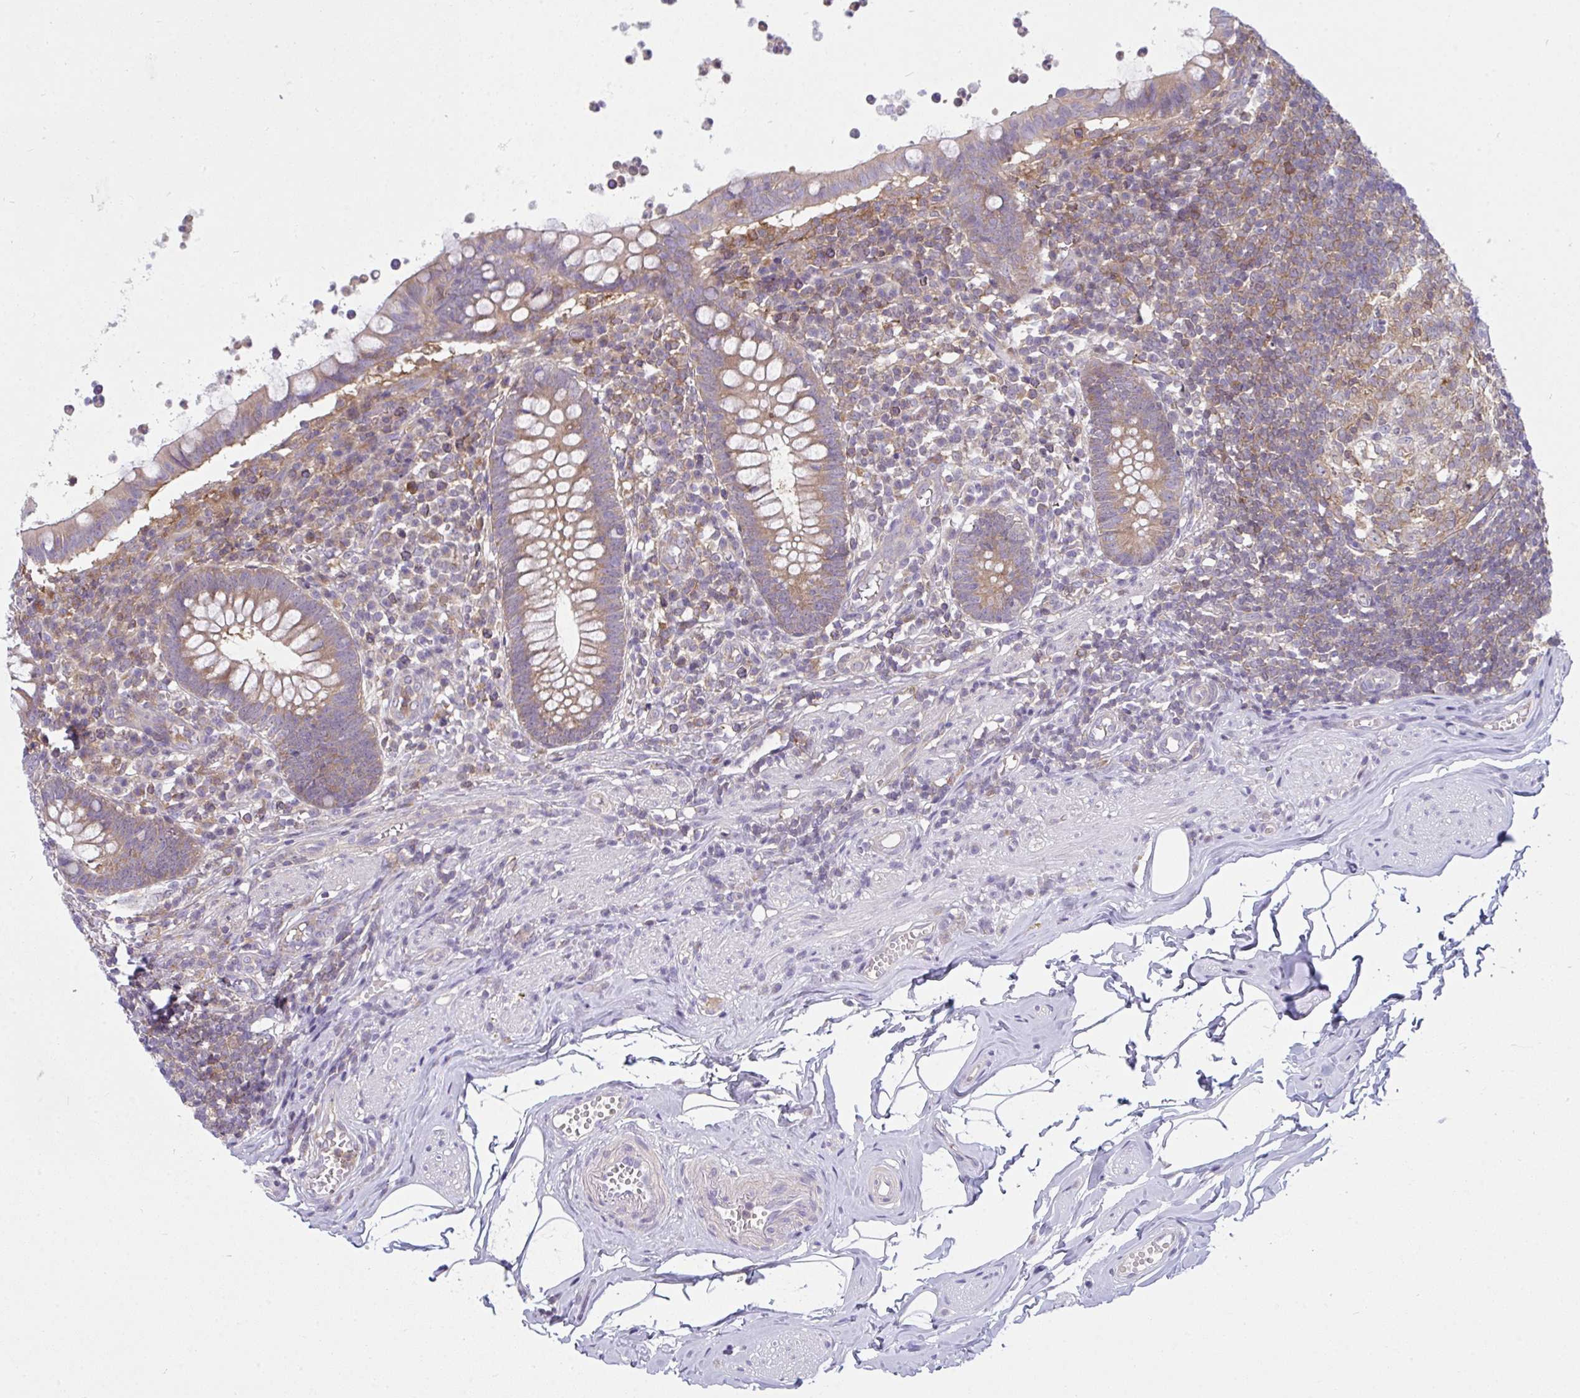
{"staining": {"intensity": "moderate", "quantity": ">75%", "location": "cytoplasmic/membranous"}, "tissue": "appendix", "cell_type": "Glandular cells", "image_type": "normal", "snomed": [{"axis": "morphology", "description": "Normal tissue, NOS"}, {"axis": "topography", "description": "Appendix"}], "caption": "Protein expression analysis of unremarkable appendix displays moderate cytoplasmic/membranous expression in approximately >75% of glandular cells. (DAB = brown stain, brightfield microscopy at high magnification).", "gene": "SLC30A6", "patient": {"sex": "female", "age": 56}}